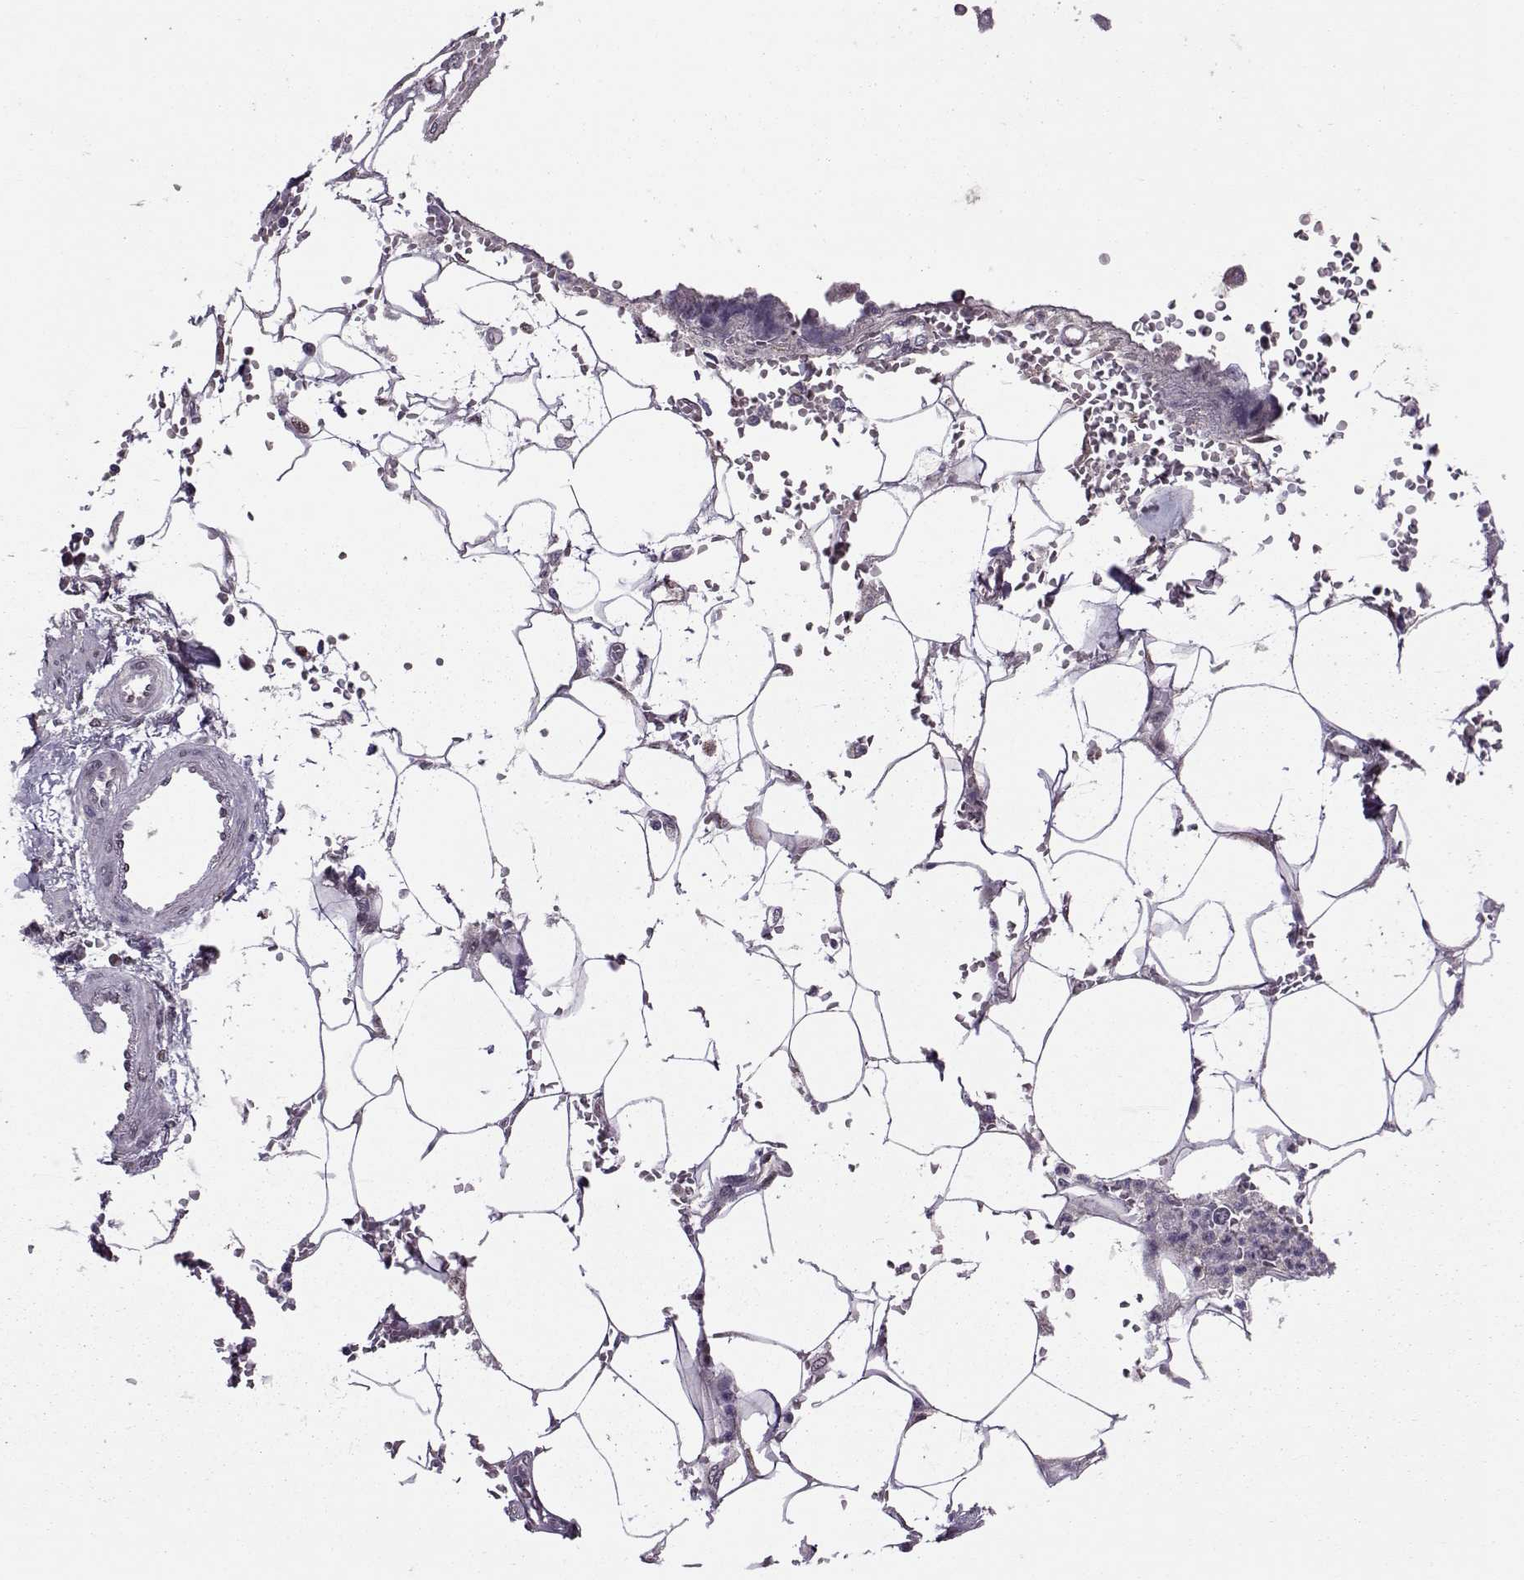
{"staining": {"intensity": "moderate", "quantity": "25%-75%", "location": "cytoplasmic/membranous,nuclear"}, "tissue": "pancreatic cancer", "cell_type": "Tumor cells", "image_type": "cancer", "snomed": [{"axis": "morphology", "description": "Adenocarcinoma, NOS"}, {"axis": "topography", "description": "Pancreas"}], "caption": "Human pancreatic cancer stained for a protein (brown) reveals moderate cytoplasmic/membranous and nuclear positive staining in approximately 25%-75% of tumor cells.", "gene": "CDK4", "patient": {"sex": "female", "age": 61}}